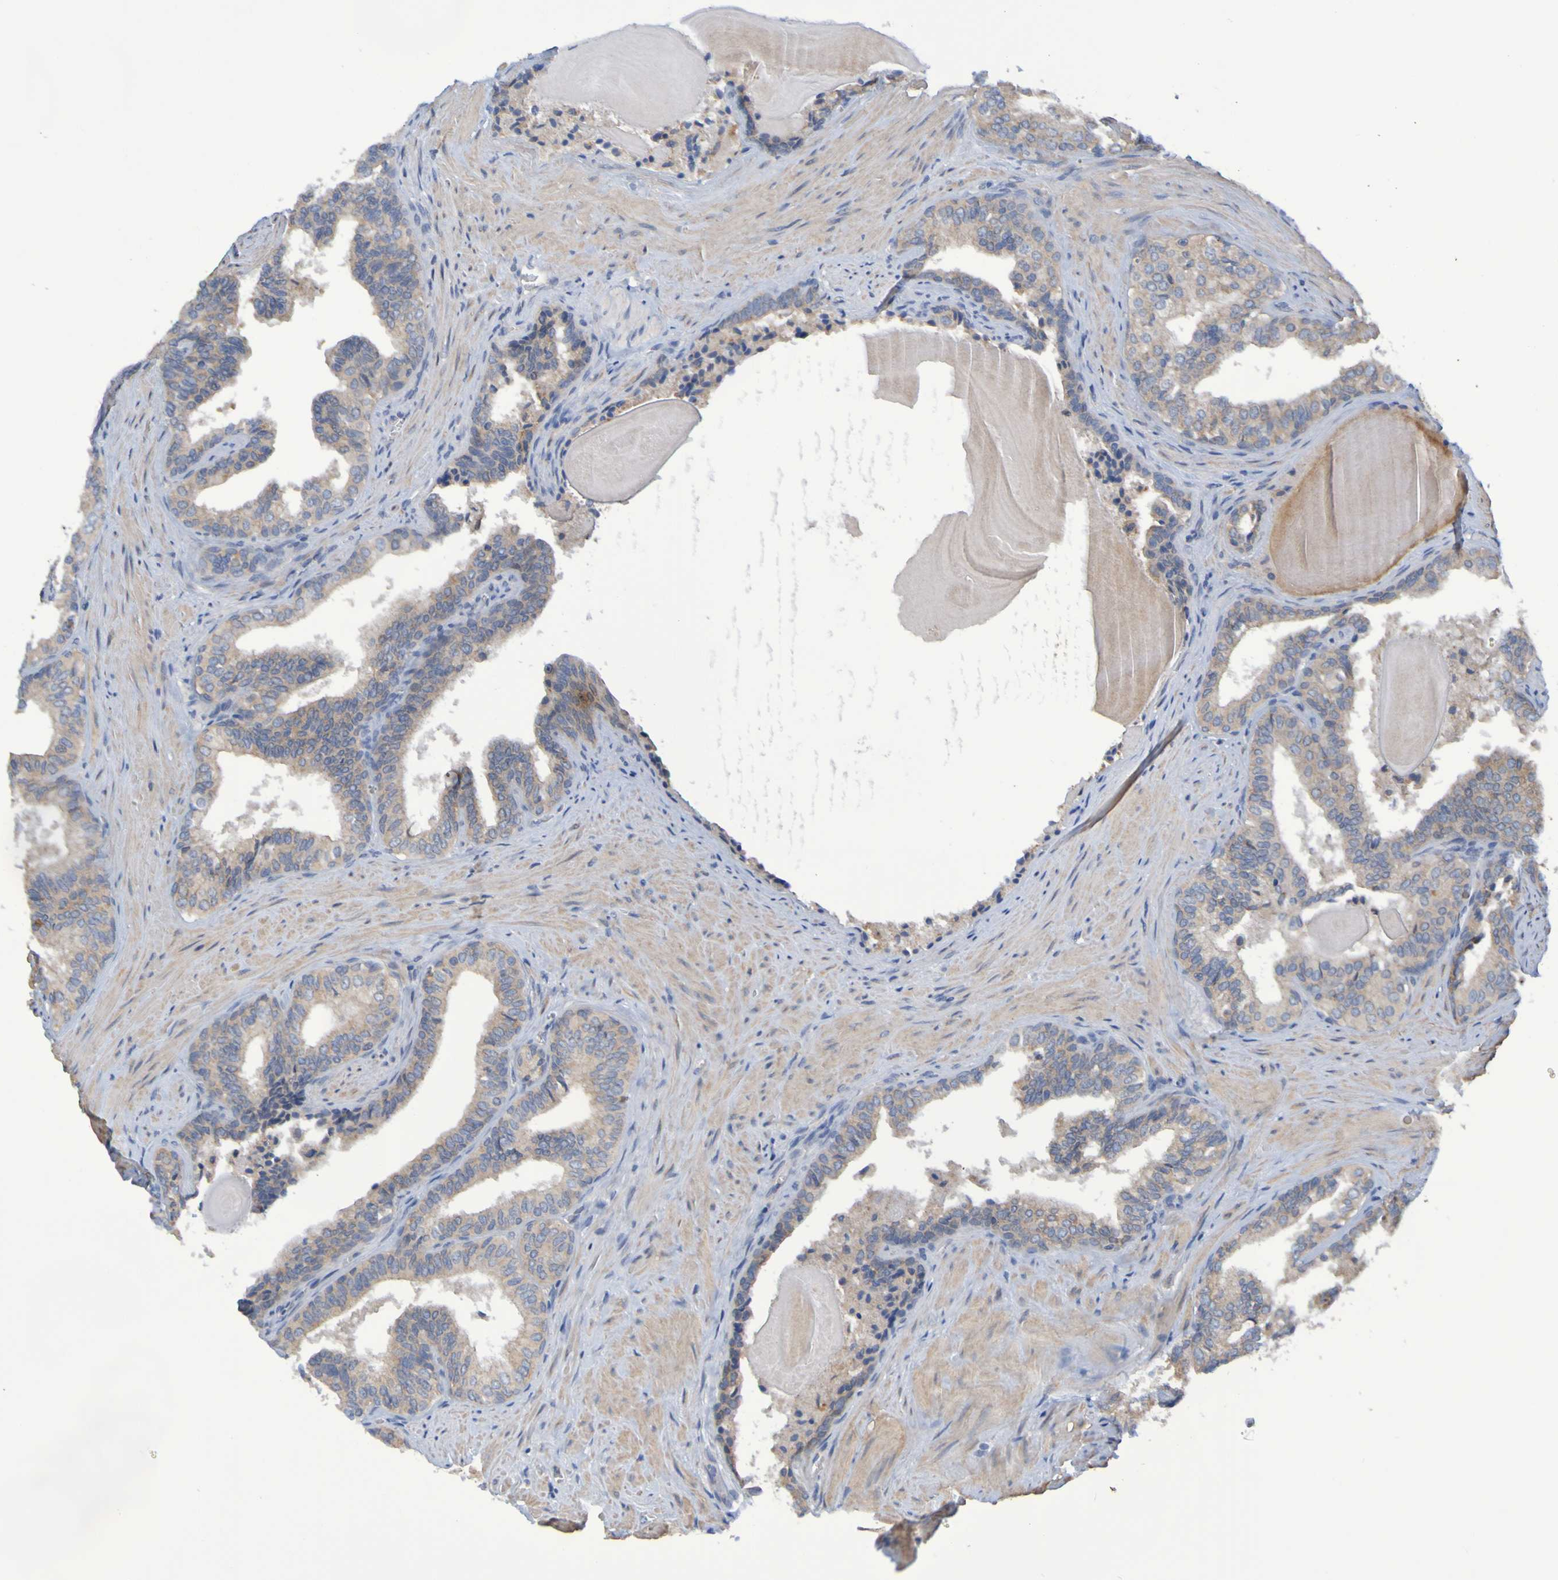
{"staining": {"intensity": "weak", "quantity": ">75%", "location": "cytoplasmic/membranous"}, "tissue": "prostate cancer", "cell_type": "Tumor cells", "image_type": "cancer", "snomed": [{"axis": "morphology", "description": "Adenocarcinoma, Low grade"}, {"axis": "topography", "description": "Prostate"}], "caption": "The histopathology image displays a brown stain indicating the presence of a protein in the cytoplasmic/membranous of tumor cells in prostate cancer (adenocarcinoma (low-grade)).", "gene": "CLDN18", "patient": {"sex": "male", "age": 60}}